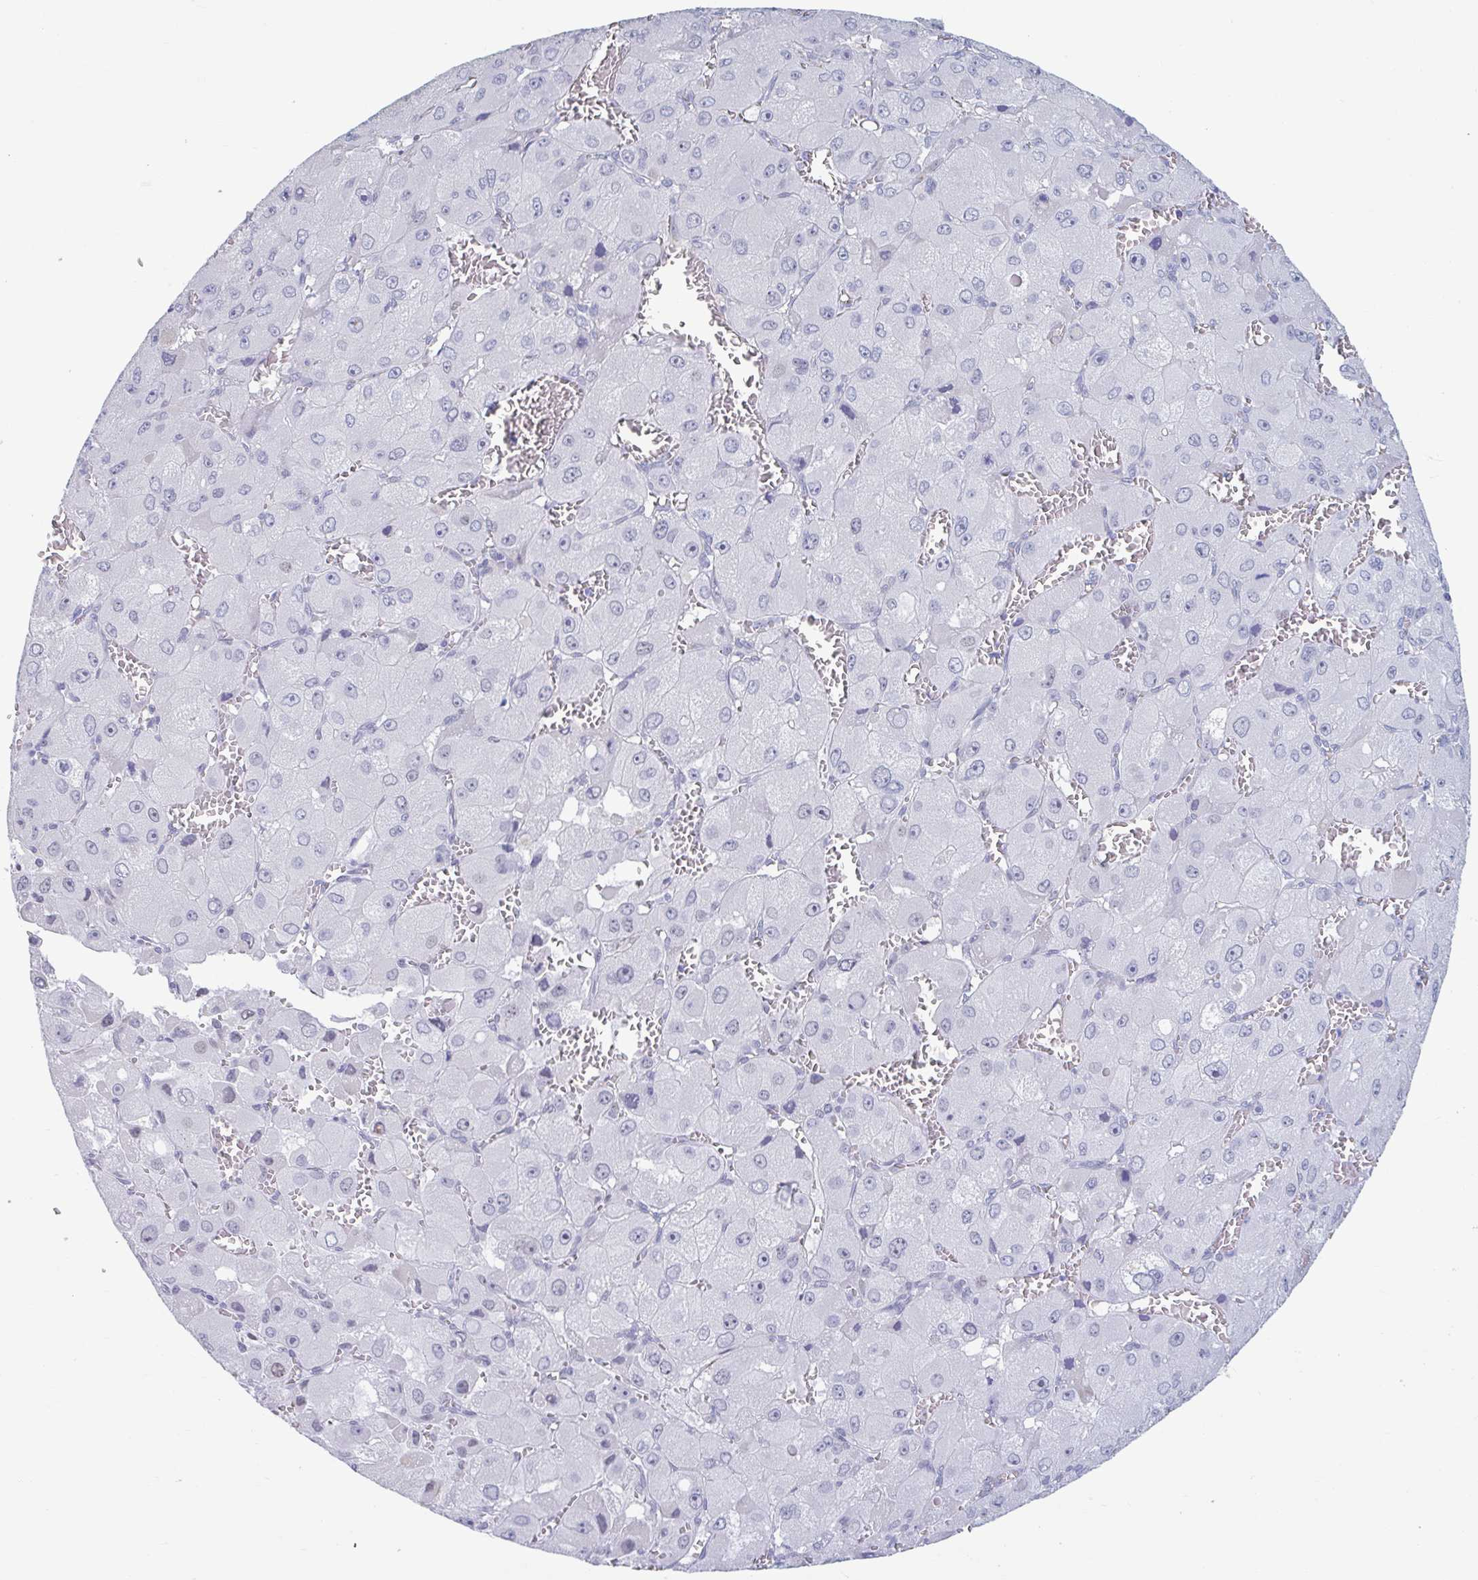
{"staining": {"intensity": "negative", "quantity": "none", "location": "none"}, "tissue": "liver cancer", "cell_type": "Tumor cells", "image_type": "cancer", "snomed": [{"axis": "morphology", "description": "Carcinoma, Hepatocellular, NOS"}, {"axis": "topography", "description": "Liver"}], "caption": "The photomicrograph displays no significant expression in tumor cells of liver cancer.", "gene": "MSMB", "patient": {"sex": "male", "age": 27}}